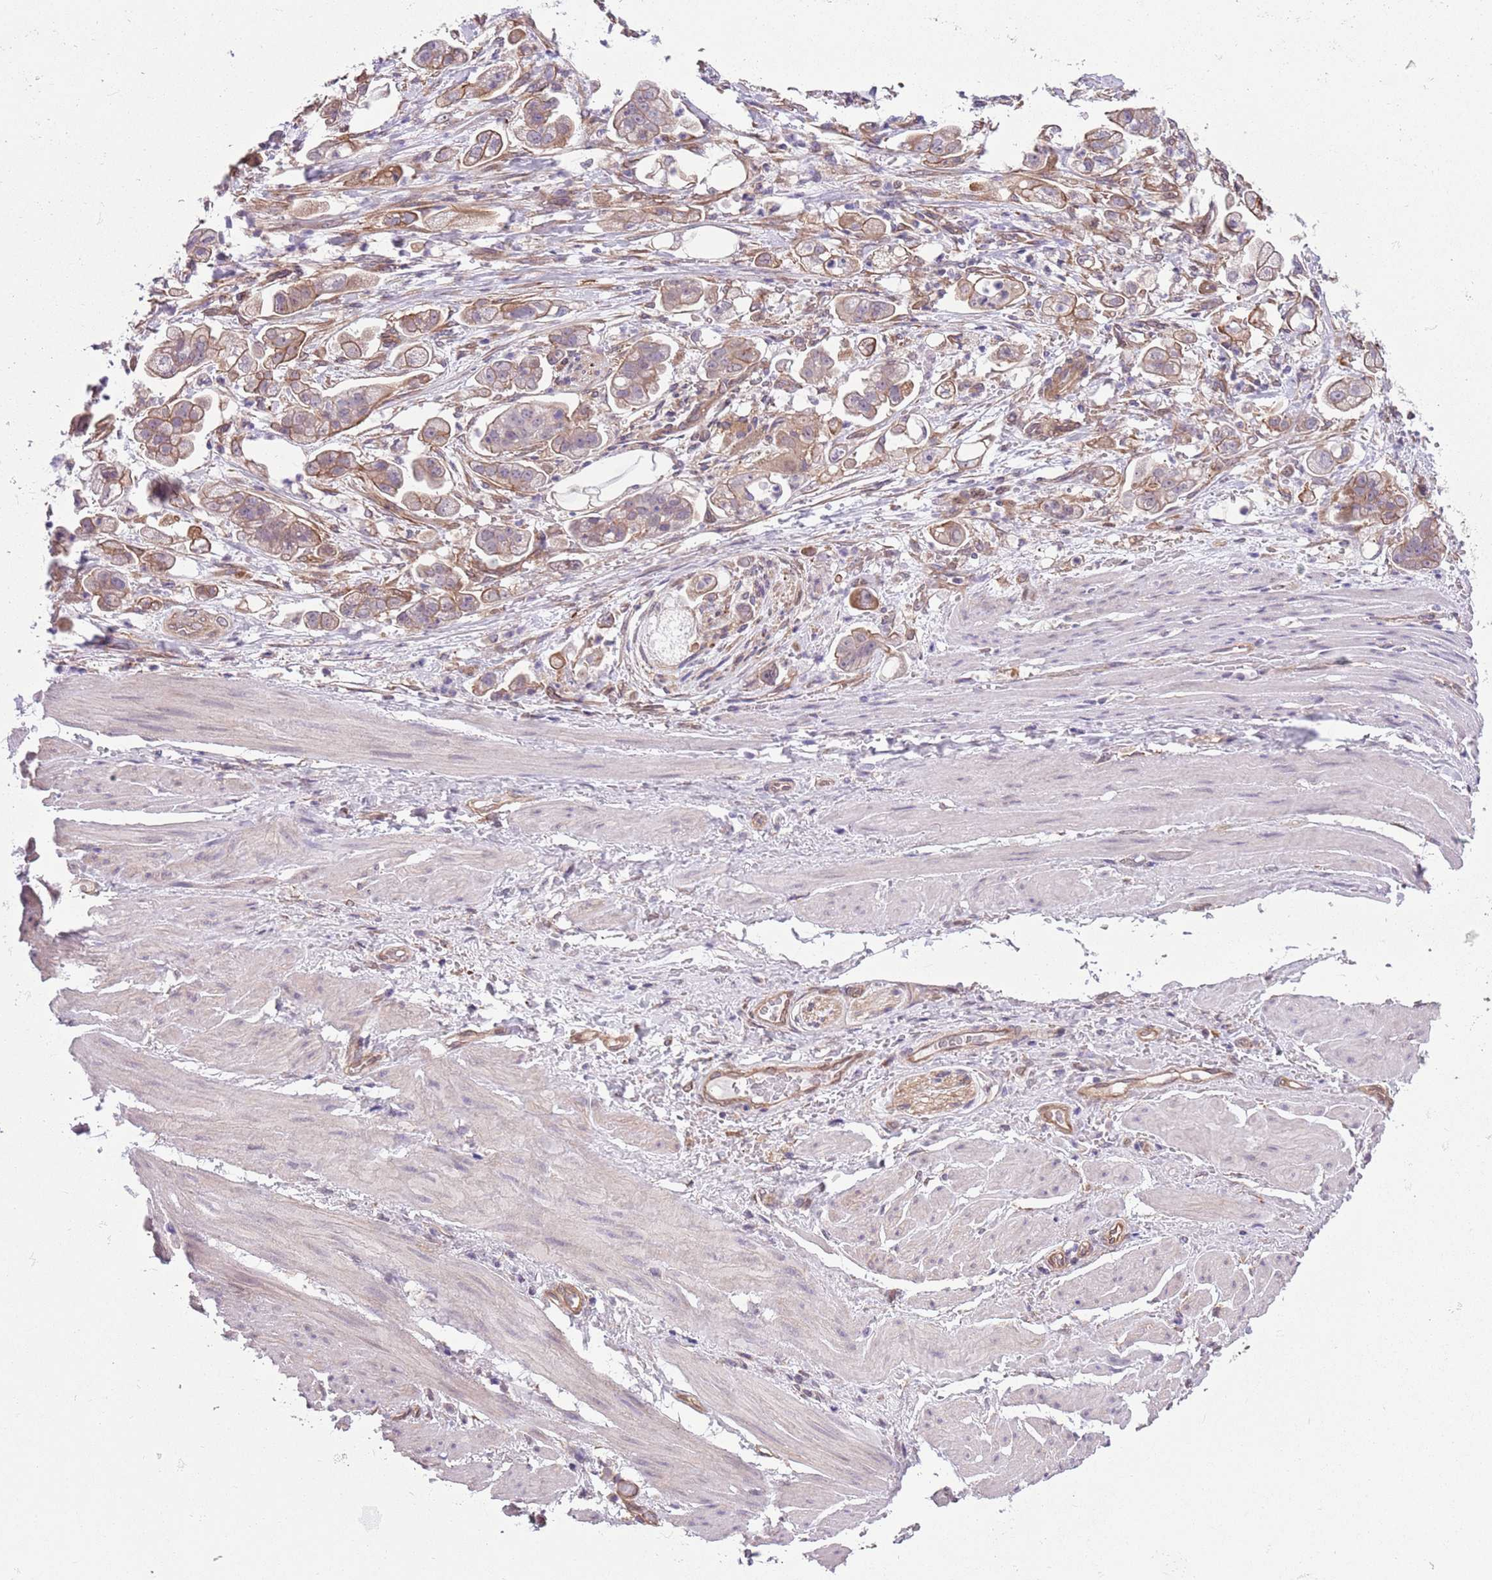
{"staining": {"intensity": "moderate", "quantity": "25%-75%", "location": "cytoplasmic/membranous"}, "tissue": "stomach cancer", "cell_type": "Tumor cells", "image_type": "cancer", "snomed": [{"axis": "morphology", "description": "Adenocarcinoma, NOS"}, {"axis": "topography", "description": "Stomach"}], "caption": "This is a histology image of immunohistochemistry (IHC) staining of adenocarcinoma (stomach), which shows moderate expression in the cytoplasmic/membranous of tumor cells.", "gene": "CREBZF", "patient": {"sex": "male", "age": 62}}